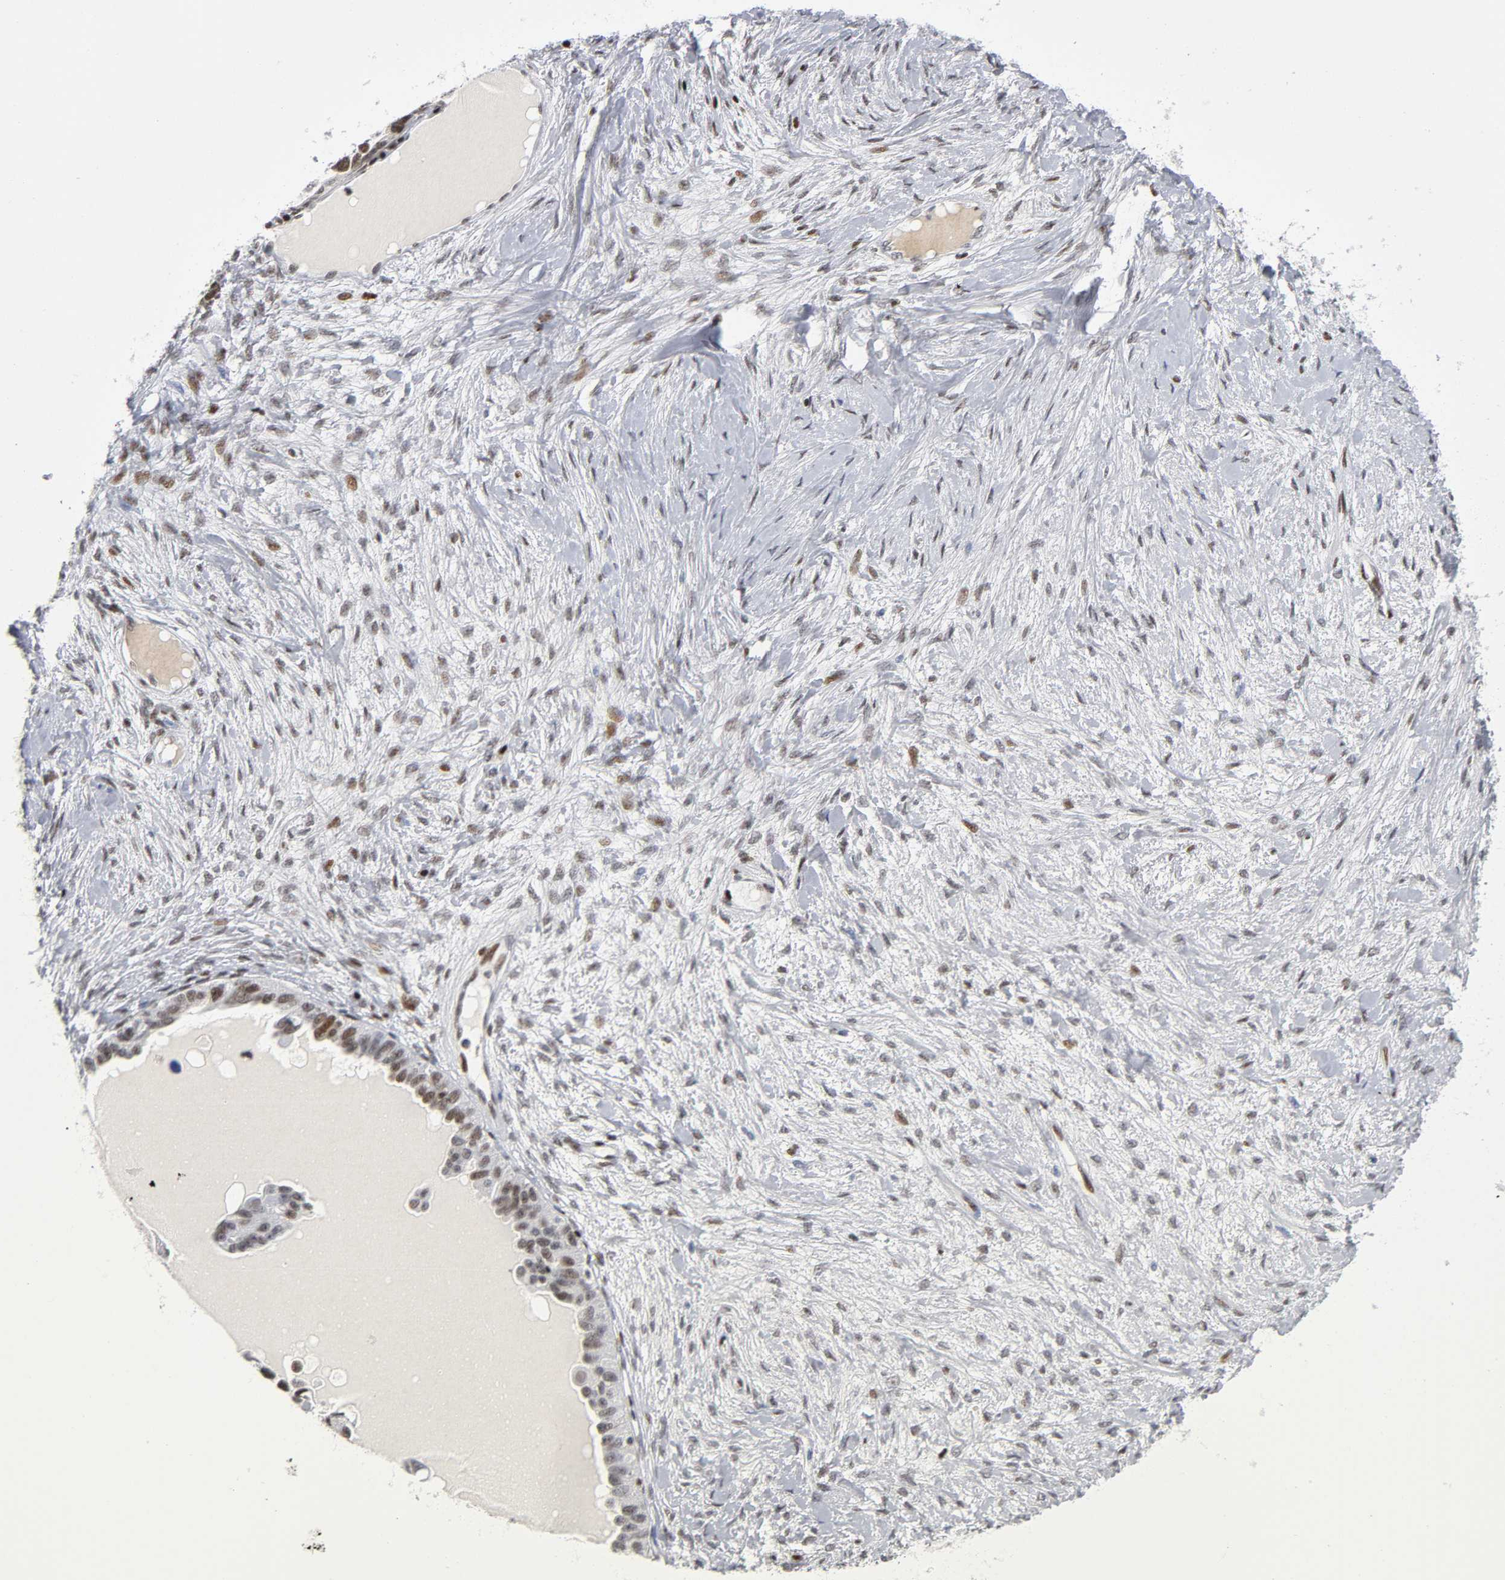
{"staining": {"intensity": "moderate", "quantity": ">75%", "location": "nuclear"}, "tissue": "ovarian cancer", "cell_type": "Tumor cells", "image_type": "cancer", "snomed": [{"axis": "morphology", "description": "Cystadenocarcinoma, serous, NOS"}, {"axis": "topography", "description": "Ovary"}], "caption": "Human serous cystadenocarcinoma (ovarian) stained with a brown dye displays moderate nuclear positive positivity in about >75% of tumor cells.", "gene": "SP3", "patient": {"sex": "female", "age": 82}}